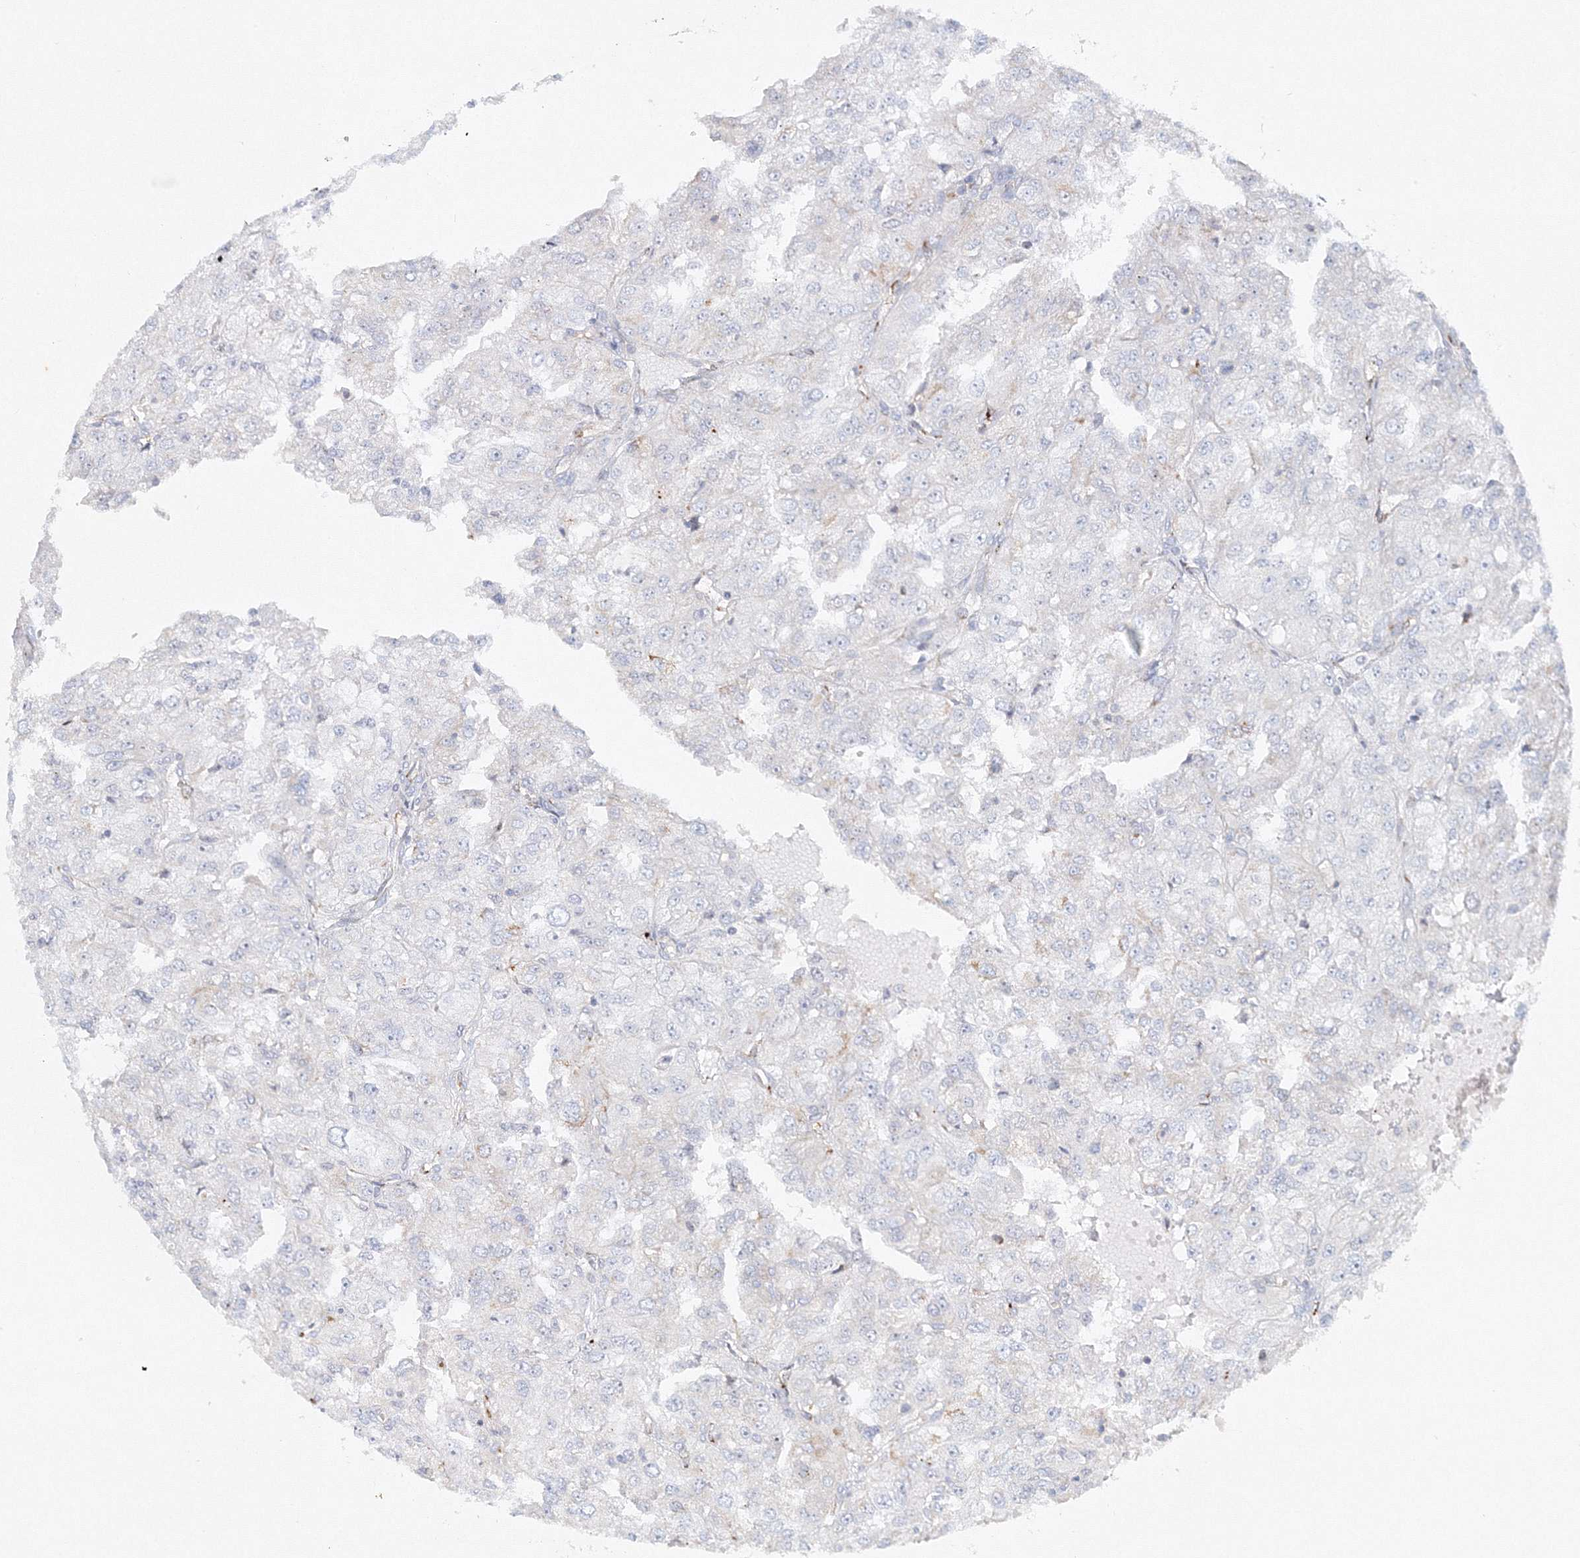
{"staining": {"intensity": "negative", "quantity": "none", "location": "none"}, "tissue": "renal cancer", "cell_type": "Tumor cells", "image_type": "cancer", "snomed": [{"axis": "morphology", "description": "Adenocarcinoma, NOS"}, {"axis": "topography", "description": "Kidney"}], "caption": "Tumor cells show no significant expression in adenocarcinoma (renal).", "gene": "DNAH1", "patient": {"sex": "female", "age": 54}}